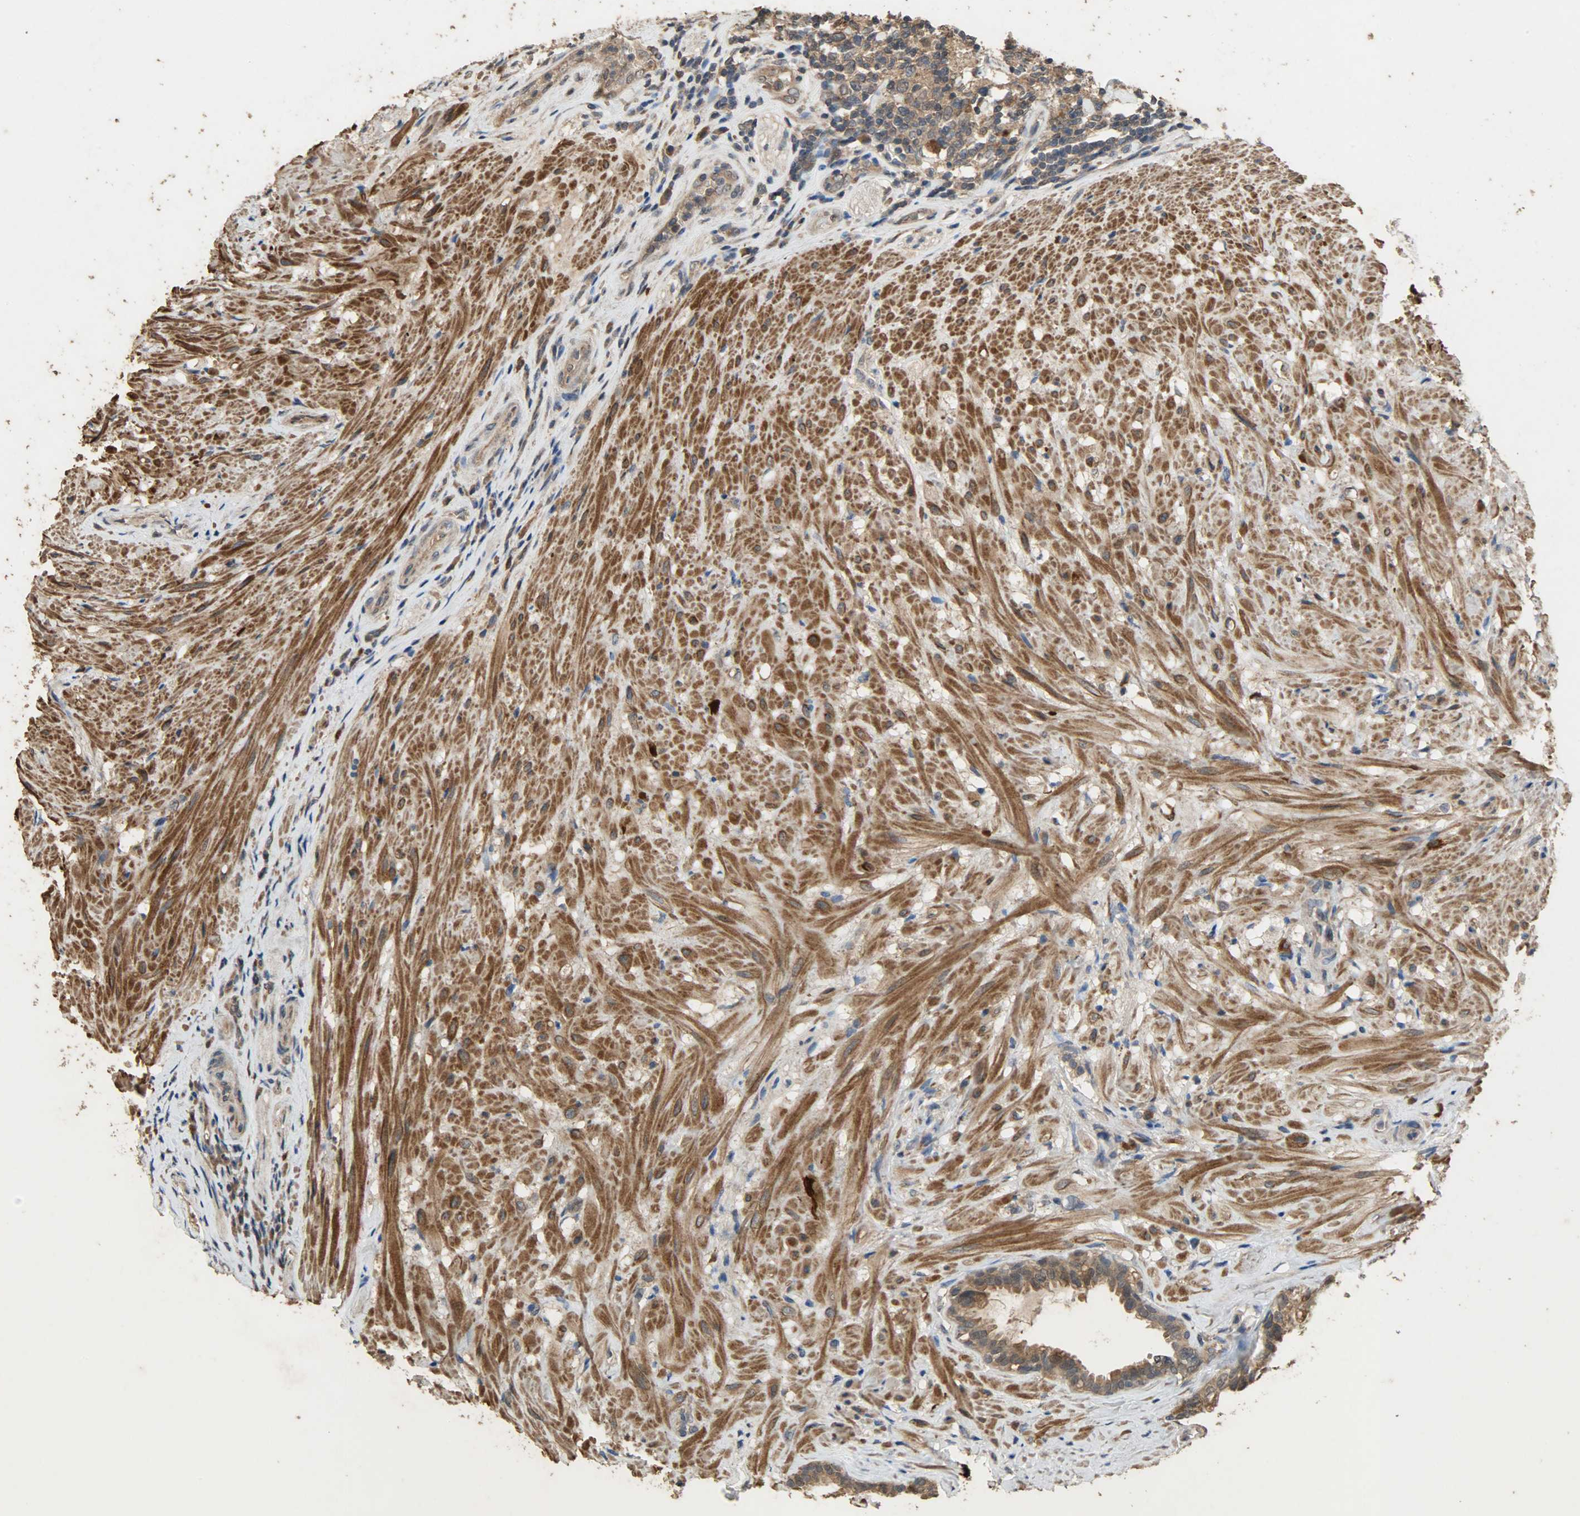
{"staining": {"intensity": "moderate", "quantity": ">75%", "location": "cytoplasmic/membranous"}, "tissue": "seminal vesicle", "cell_type": "Glandular cells", "image_type": "normal", "snomed": [{"axis": "morphology", "description": "Normal tissue, NOS"}, {"axis": "topography", "description": "Seminal veicle"}], "caption": "A micrograph of human seminal vesicle stained for a protein shows moderate cytoplasmic/membranous brown staining in glandular cells. (DAB (3,3'-diaminobenzidine) = brown stain, brightfield microscopy at high magnification).", "gene": "CDKN2C", "patient": {"sex": "male", "age": 61}}